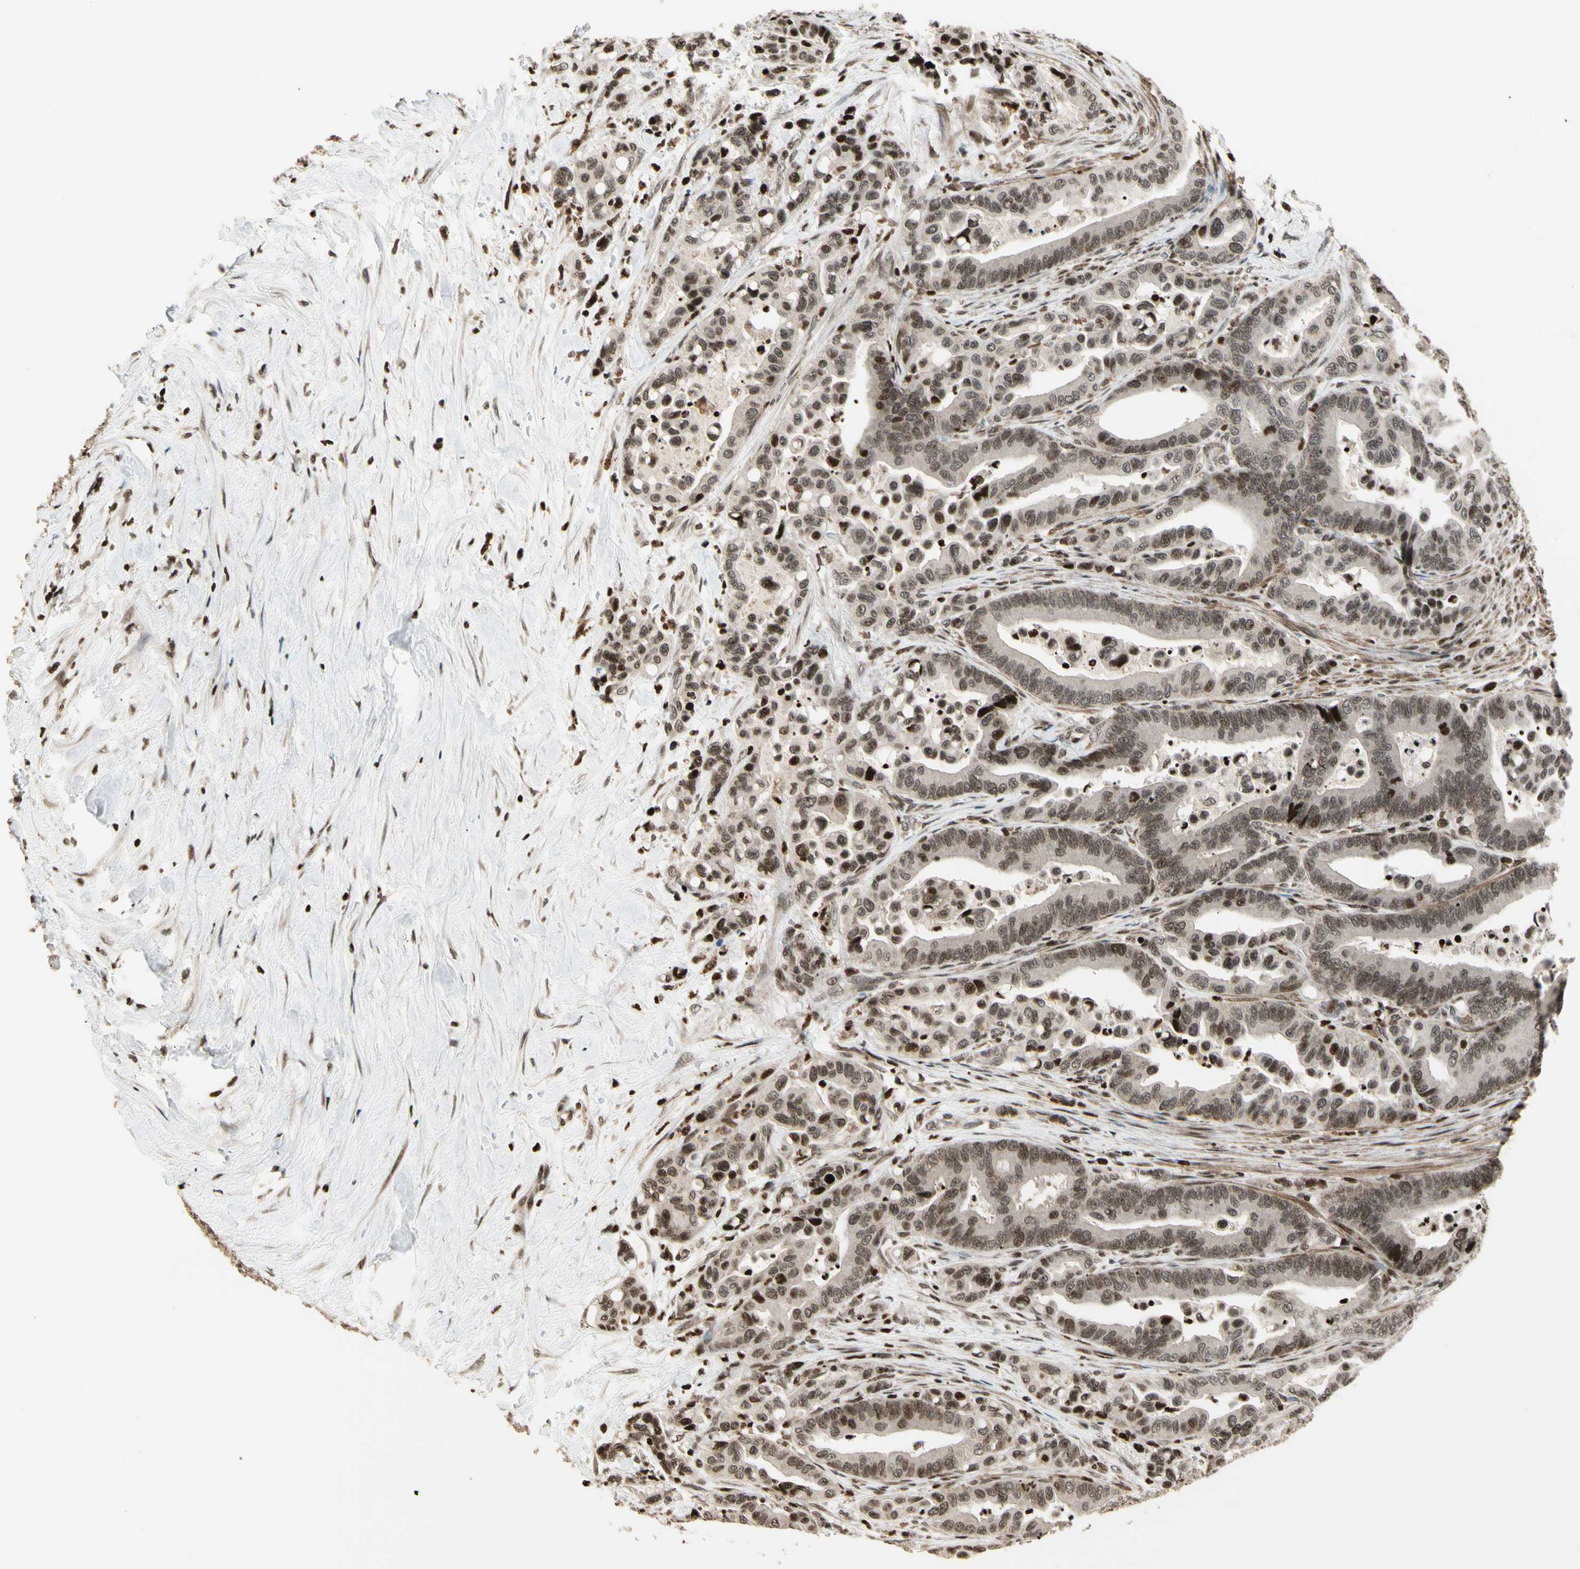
{"staining": {"intensity": "moderate", "quantity": ">75%", "location": "nuclear"}, "tissue": "colorectal cancer", "cell_type": "Tumor cells", "image_type": "cancer", "snomed": [{"axis": "morphology", "description": "Normal tissue, NOS"}, {"axis": "morphology", "description": "Adenocarcinoma, NOS"}, {"axis": "topography", "description": "Colon"}], "caption": "Protein staining of colorectal adenocarcinoma tissue shows moderate nuclear staining in approximately >75% of tumor cells.", "gene": "TSHZ3", "patient": {"sex": "male", "age": 82}}